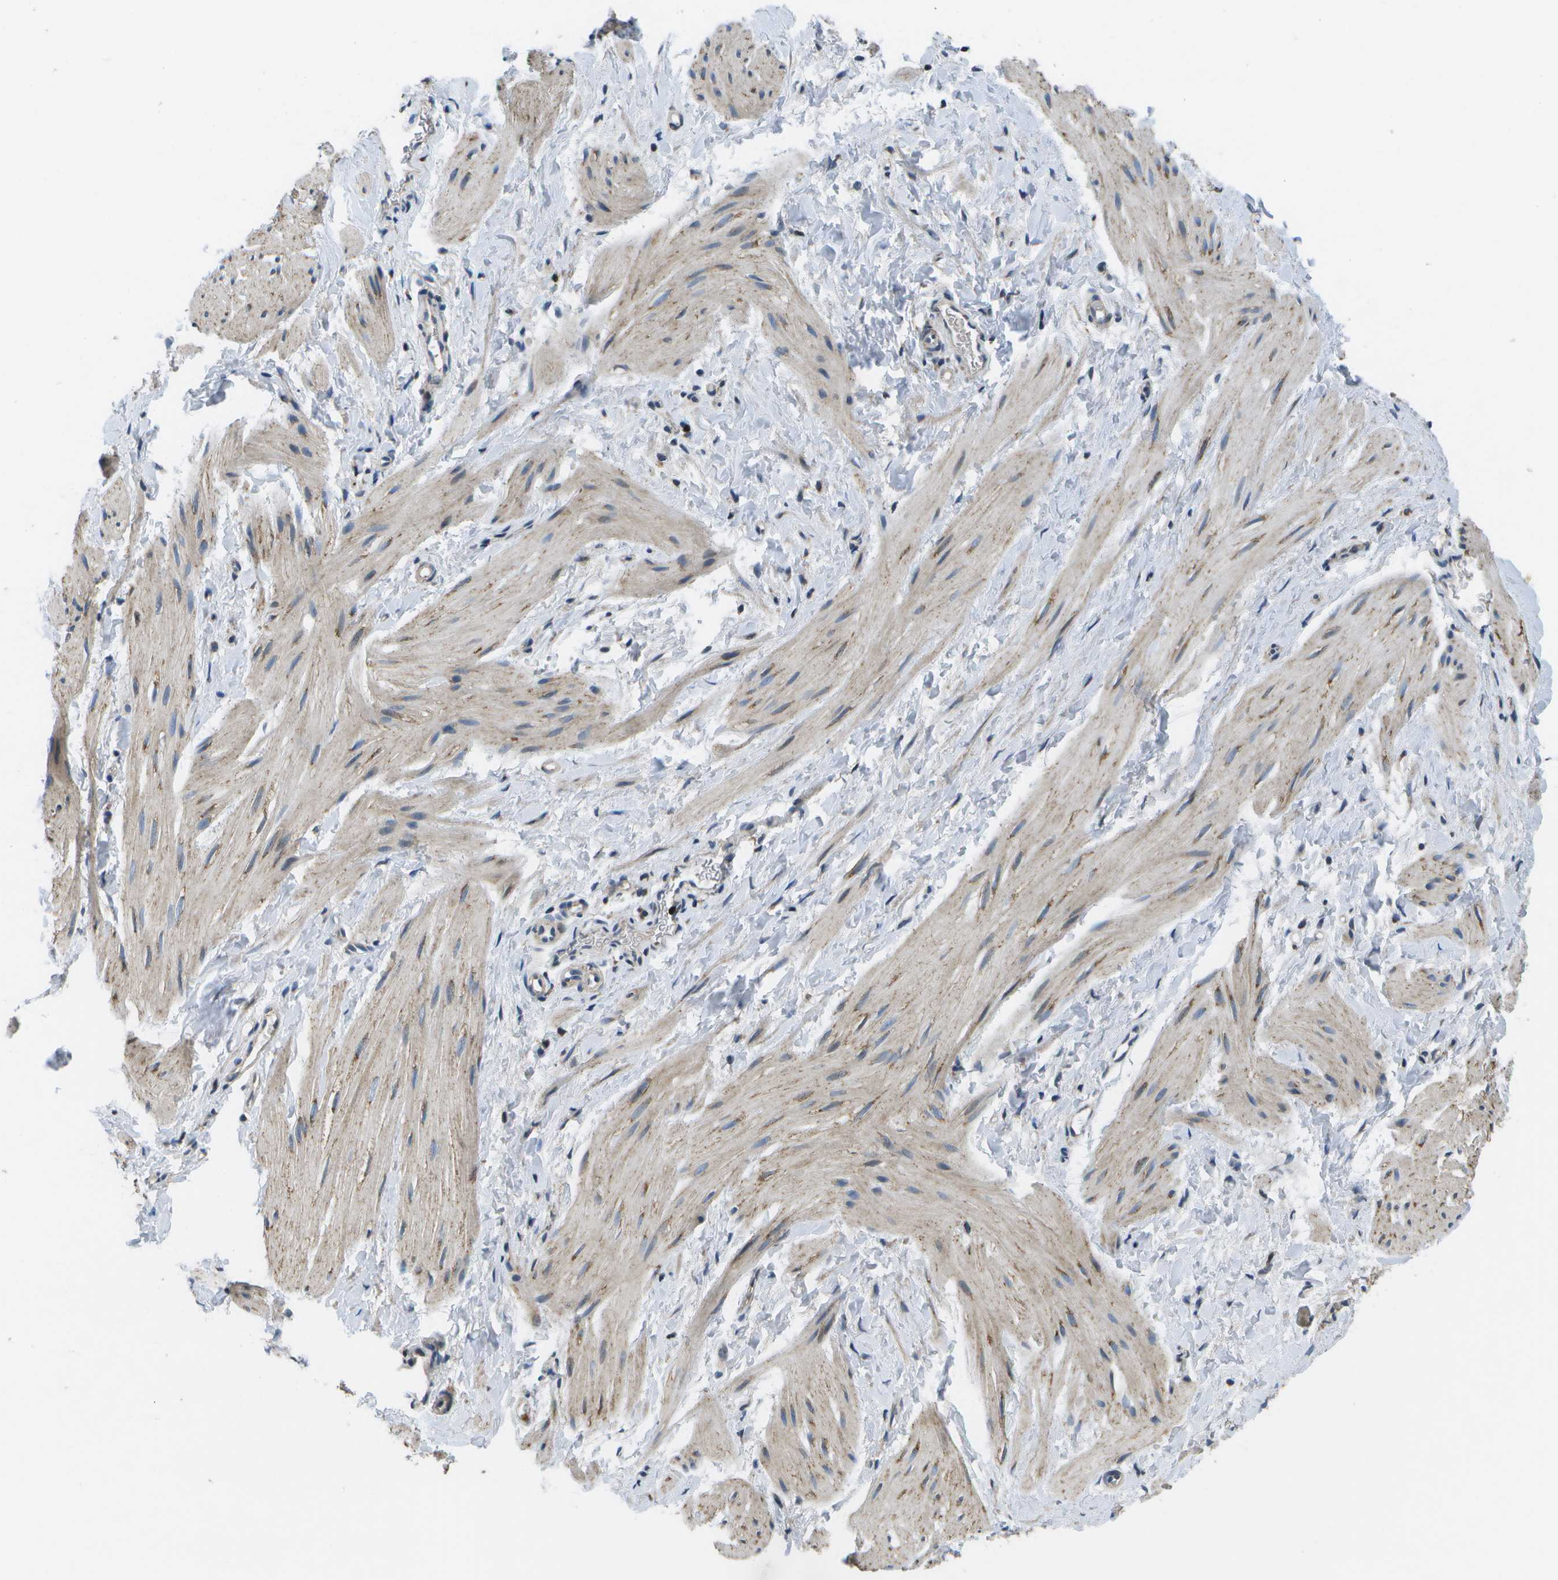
{"staining": {"intensity": "weak", "quantity": "25%-75%", "location": "cytoplasmic/membranous"}, "tissue": "smooth muscle", "cell_type": "Smooth muscle cells", "image_type": "normal", "snomed": [{"axis": "morphology", "description": "Normal tissue, NOS"}, {"axis": "topography", "description": "Smooth muscle"}], "caption": "Immunohistochemical staining of benign smooth muscle reveals 25%-75% levels of weak cytoplasmic/membranous protein staining in about 25%-75% of smooth muscle cells.", "gene": "GALNT15", "patient": {"sex": "male", "age": 16}}